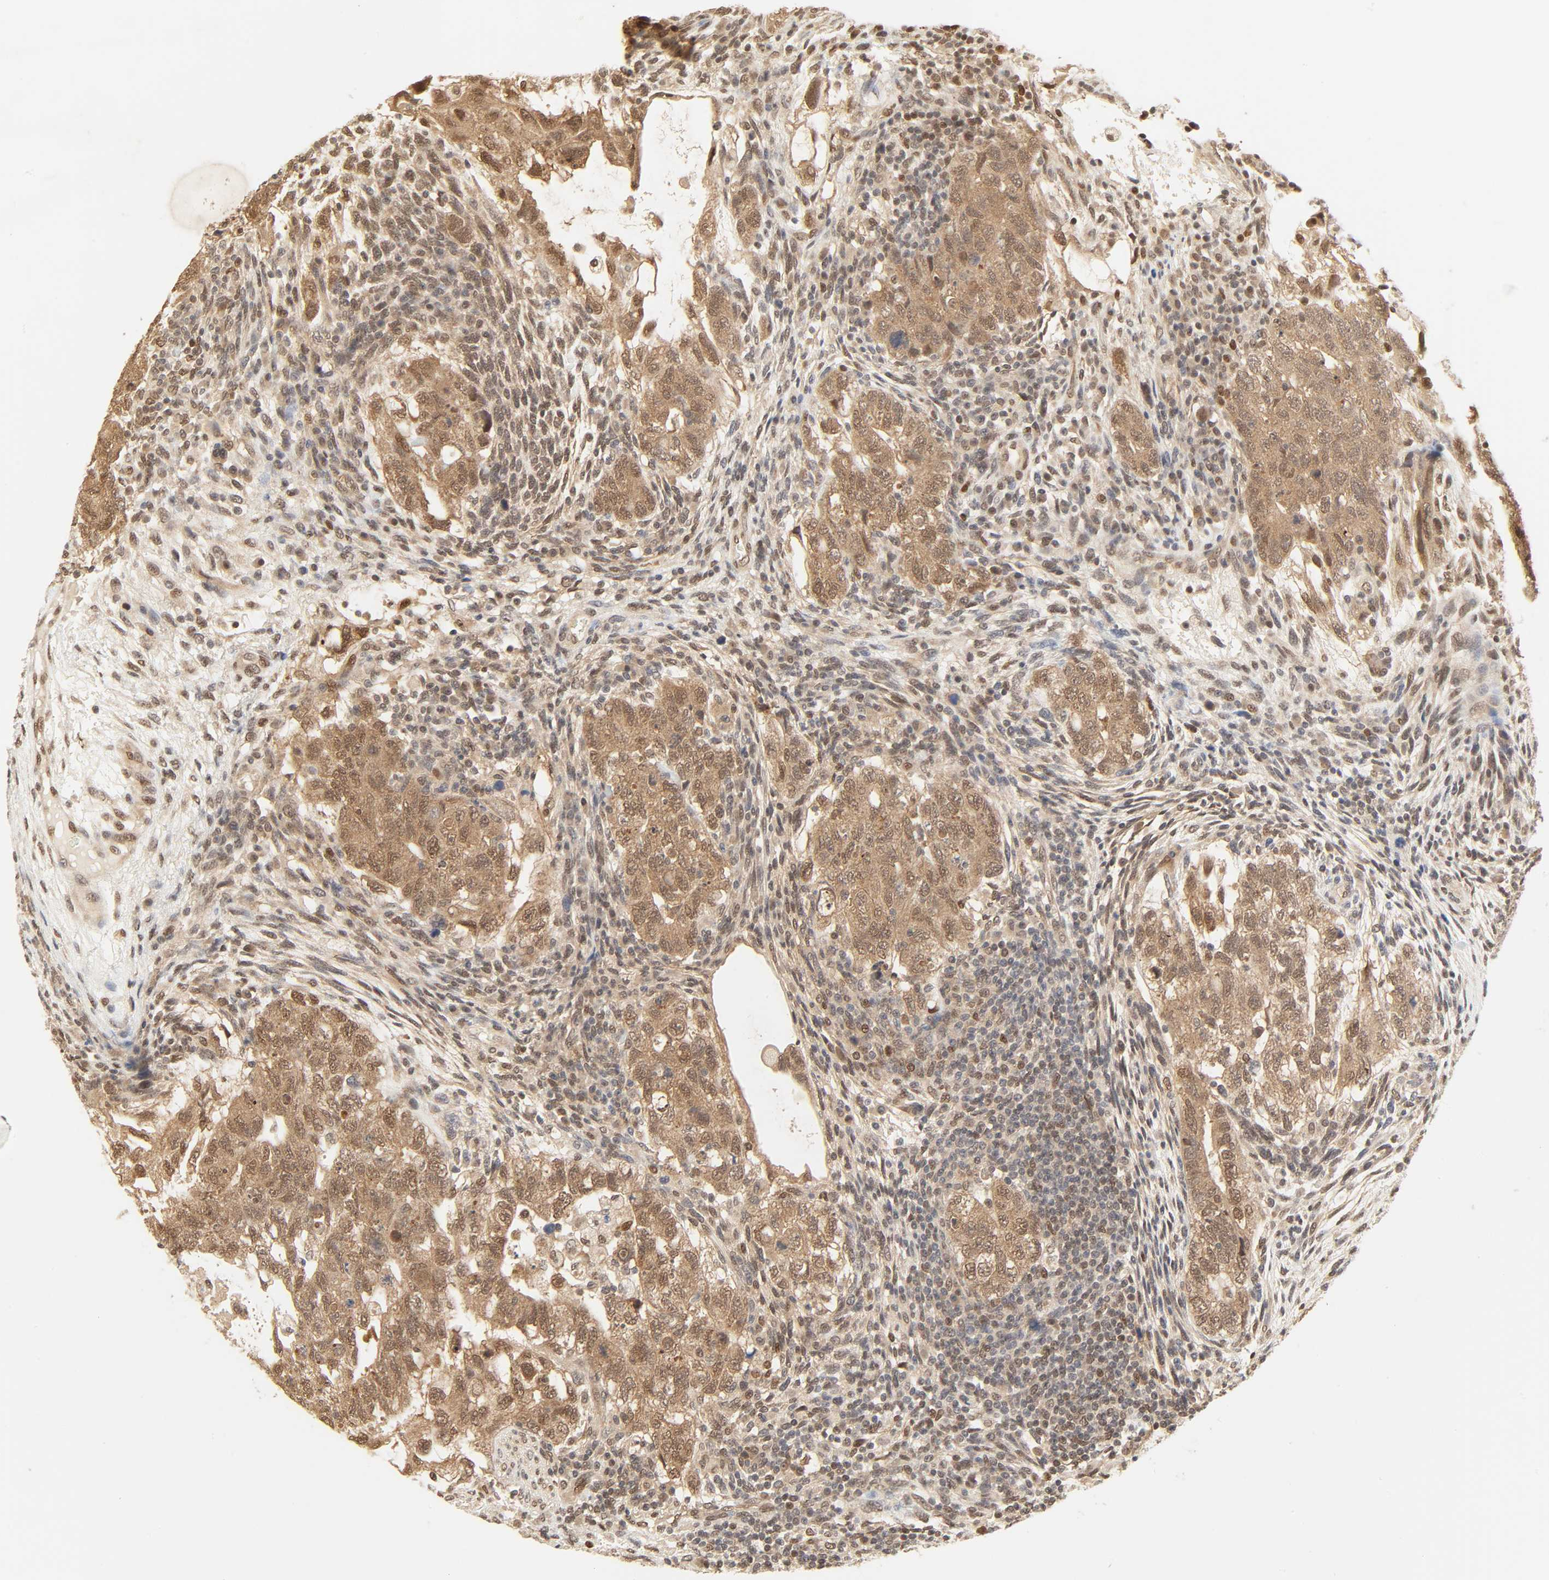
{"staining": {"intensity": "moderate", "quantity": ">75%", "location": "cytoplasmic/membranous,nuclear"}, "tissue": "testis cancer", "cell_type": "Tumor cells", "image_type": "cancer", "snomed": [{"axis": "morphology", "description": "Normal tissue, NOS"}, {"axis": "morphology", "description": "Carcinoma, Embryonal, NOS"}, {"axis": "topography", "description": "Testis"}], "caption": "A photomicrograph of human testis cancer (embryonal carcinoma) stained for a protein displays moderate cytoplasmic/membranous and nuclear brown staining in tumor cells. The protein is shown in brown color, while the nuclei are stained blue.", "gene": "UBC", "patient": {"sex": "male", "age": 36}}